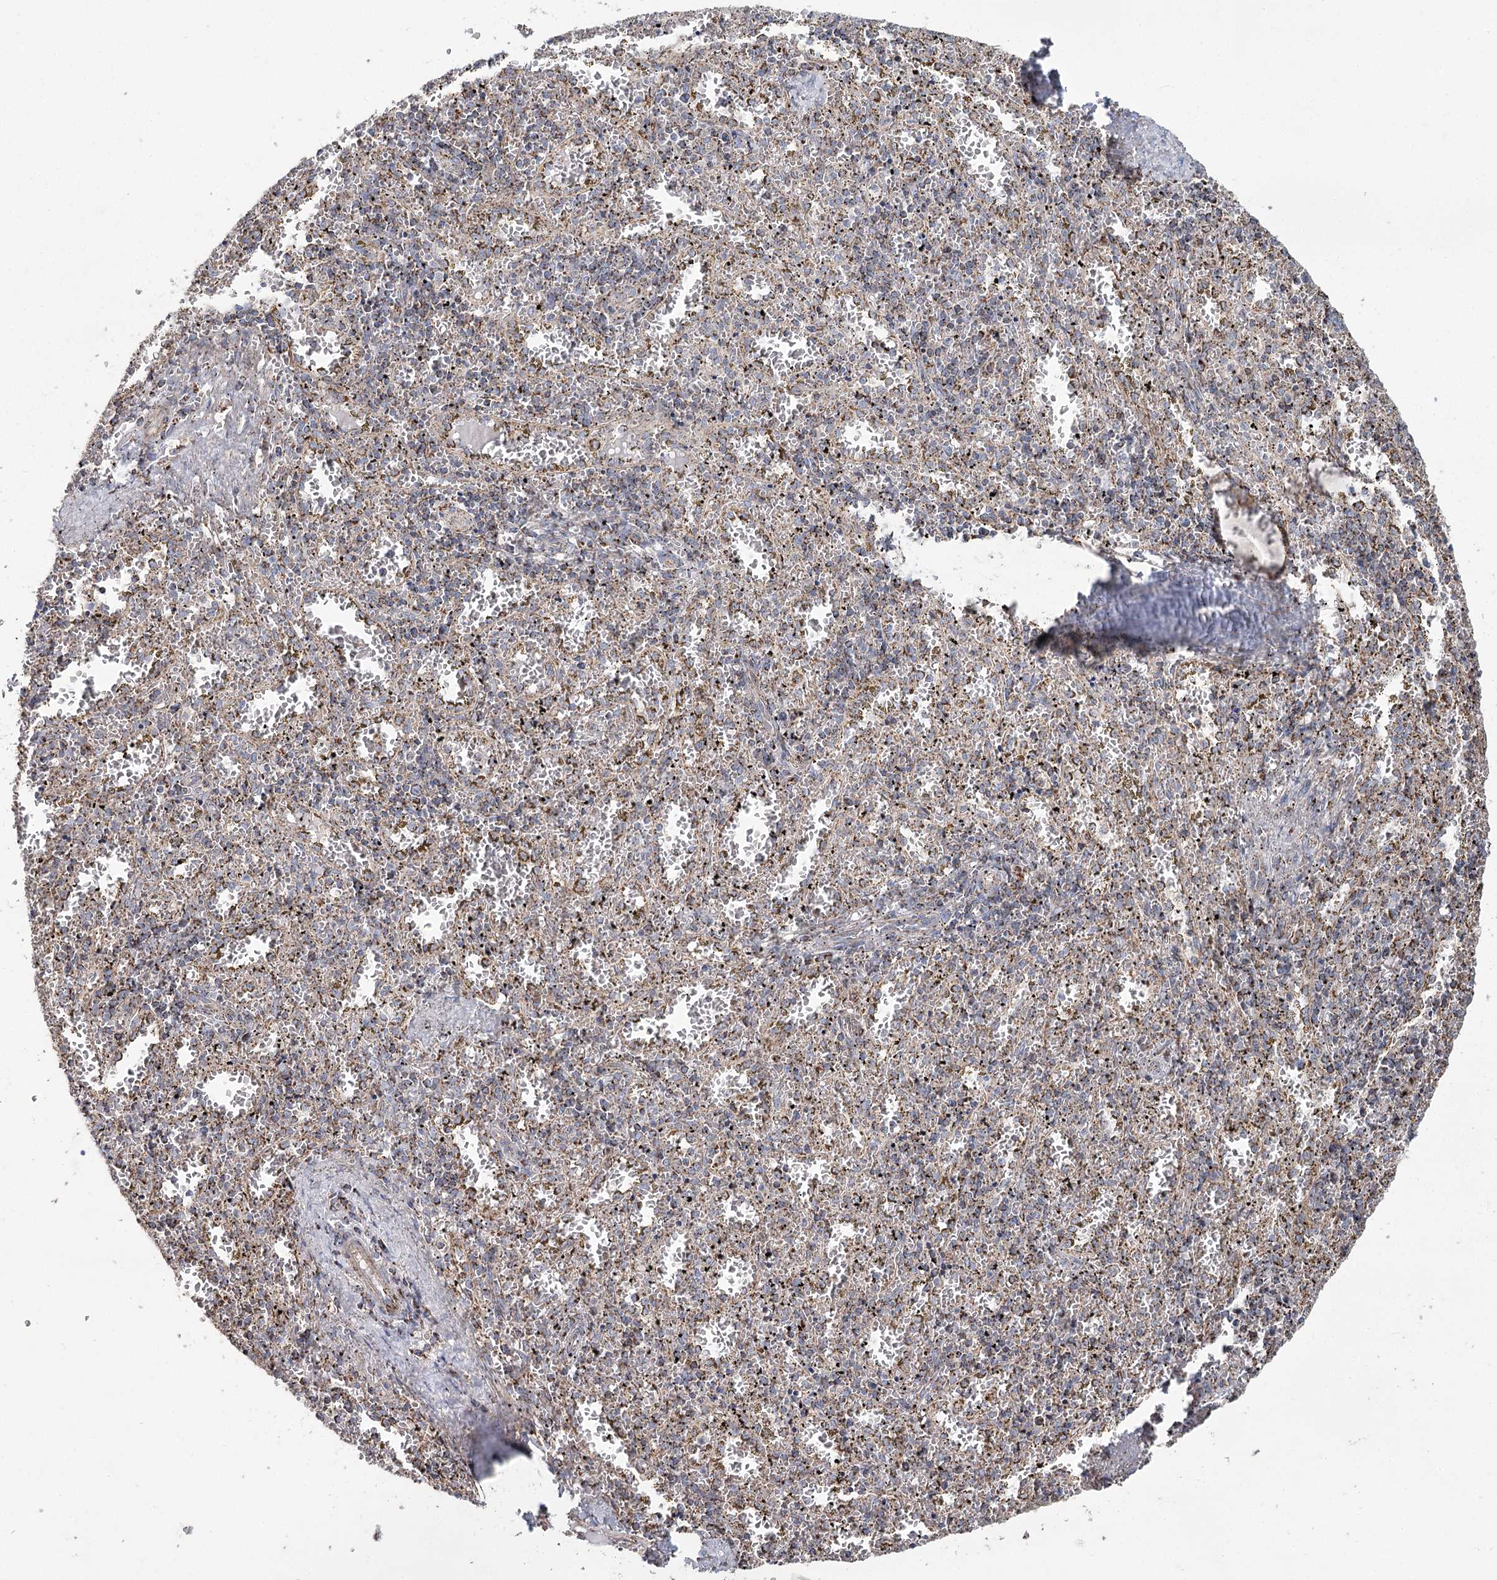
{"staining": {"intensity": "strong", "quantity": "25%-75%", "location": "cytoplasmic/membranous"}, "tissue": "spleen", "cell_type": "Cells in red pulp", "image_type": "normal", "snomed": [{"axis": "morphology", "description": "Normal tissue, NOS"}, {"axis": "topography", "description": "Spleen"}], "caption": "Brown immunohistochemical staining in benign human spleen exhibits strong cytoplasmic/membranous positivity in approximately 25%-75% of cells in red pulp. The staining was performed using DAB to visualize the protein expression in brown, while the nuclei were stained in blue with hematoxylin (Magnification: 20x).", "gene": "RANBP3L", "patient": {"sex": "male", "age": 11}}